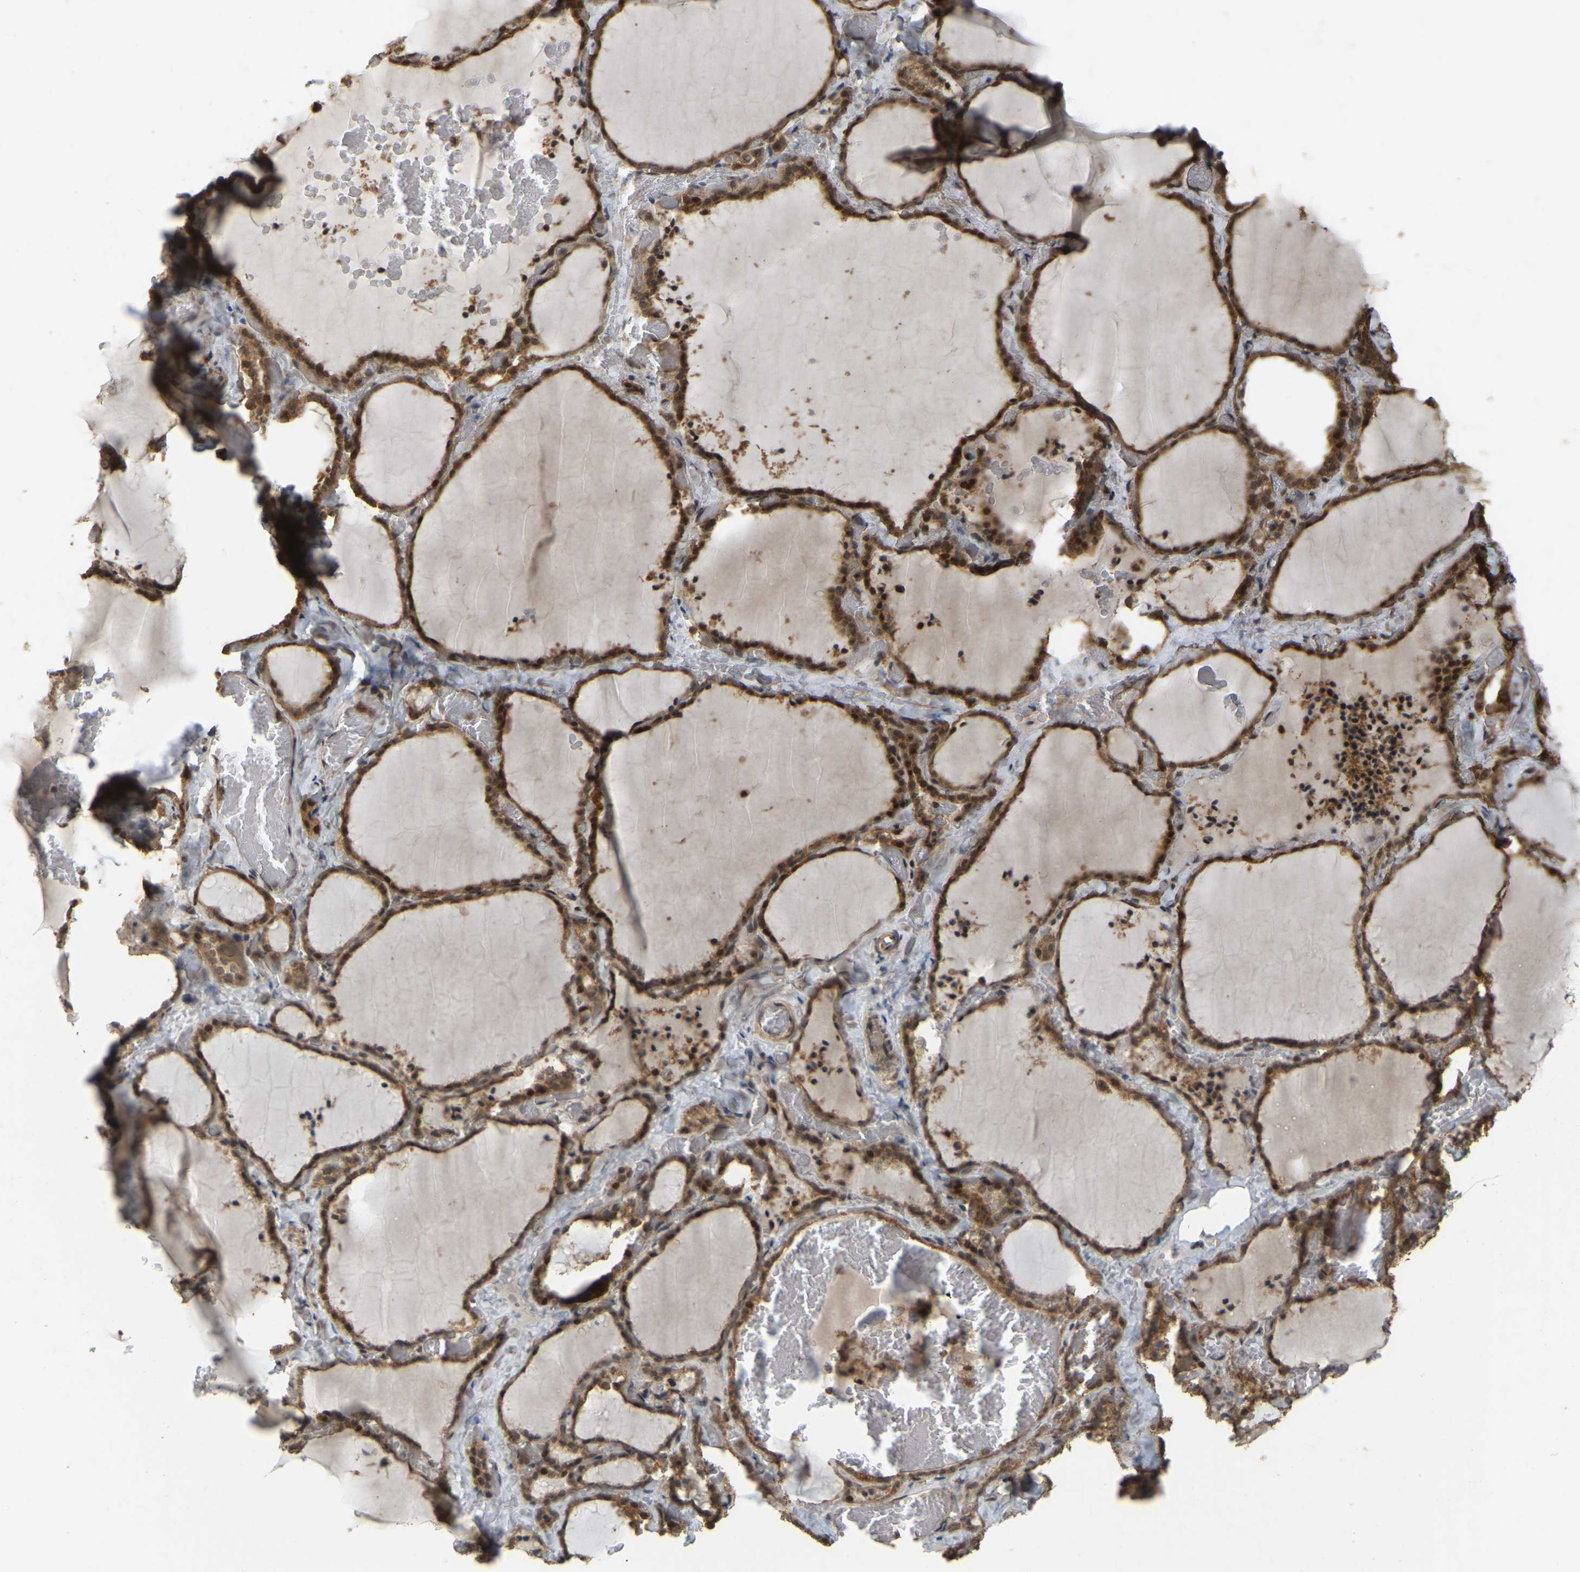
{"staining": {"intensity": "strong", "quantity": ">75%", "location": "cytoplasmic/membranous,nuclear"}, "tissue": "thyroid gland", "cell_type": "Glandular cells", "image_type": "normal", "snomed": [{"axis": "morphology", "description": "Normal tissue, NOS"}, {"axis": "topography", "description": "Thyroid gland"}], "caption": "About >75% of glandular cells in unremarkable thyroid gland show strong cytoplasmic/membranous,nuclear protein expression as visualized by brown immunohistochemical staining.", "gene": "BRF2", "patient": {"sex": "female", "age": 22}}